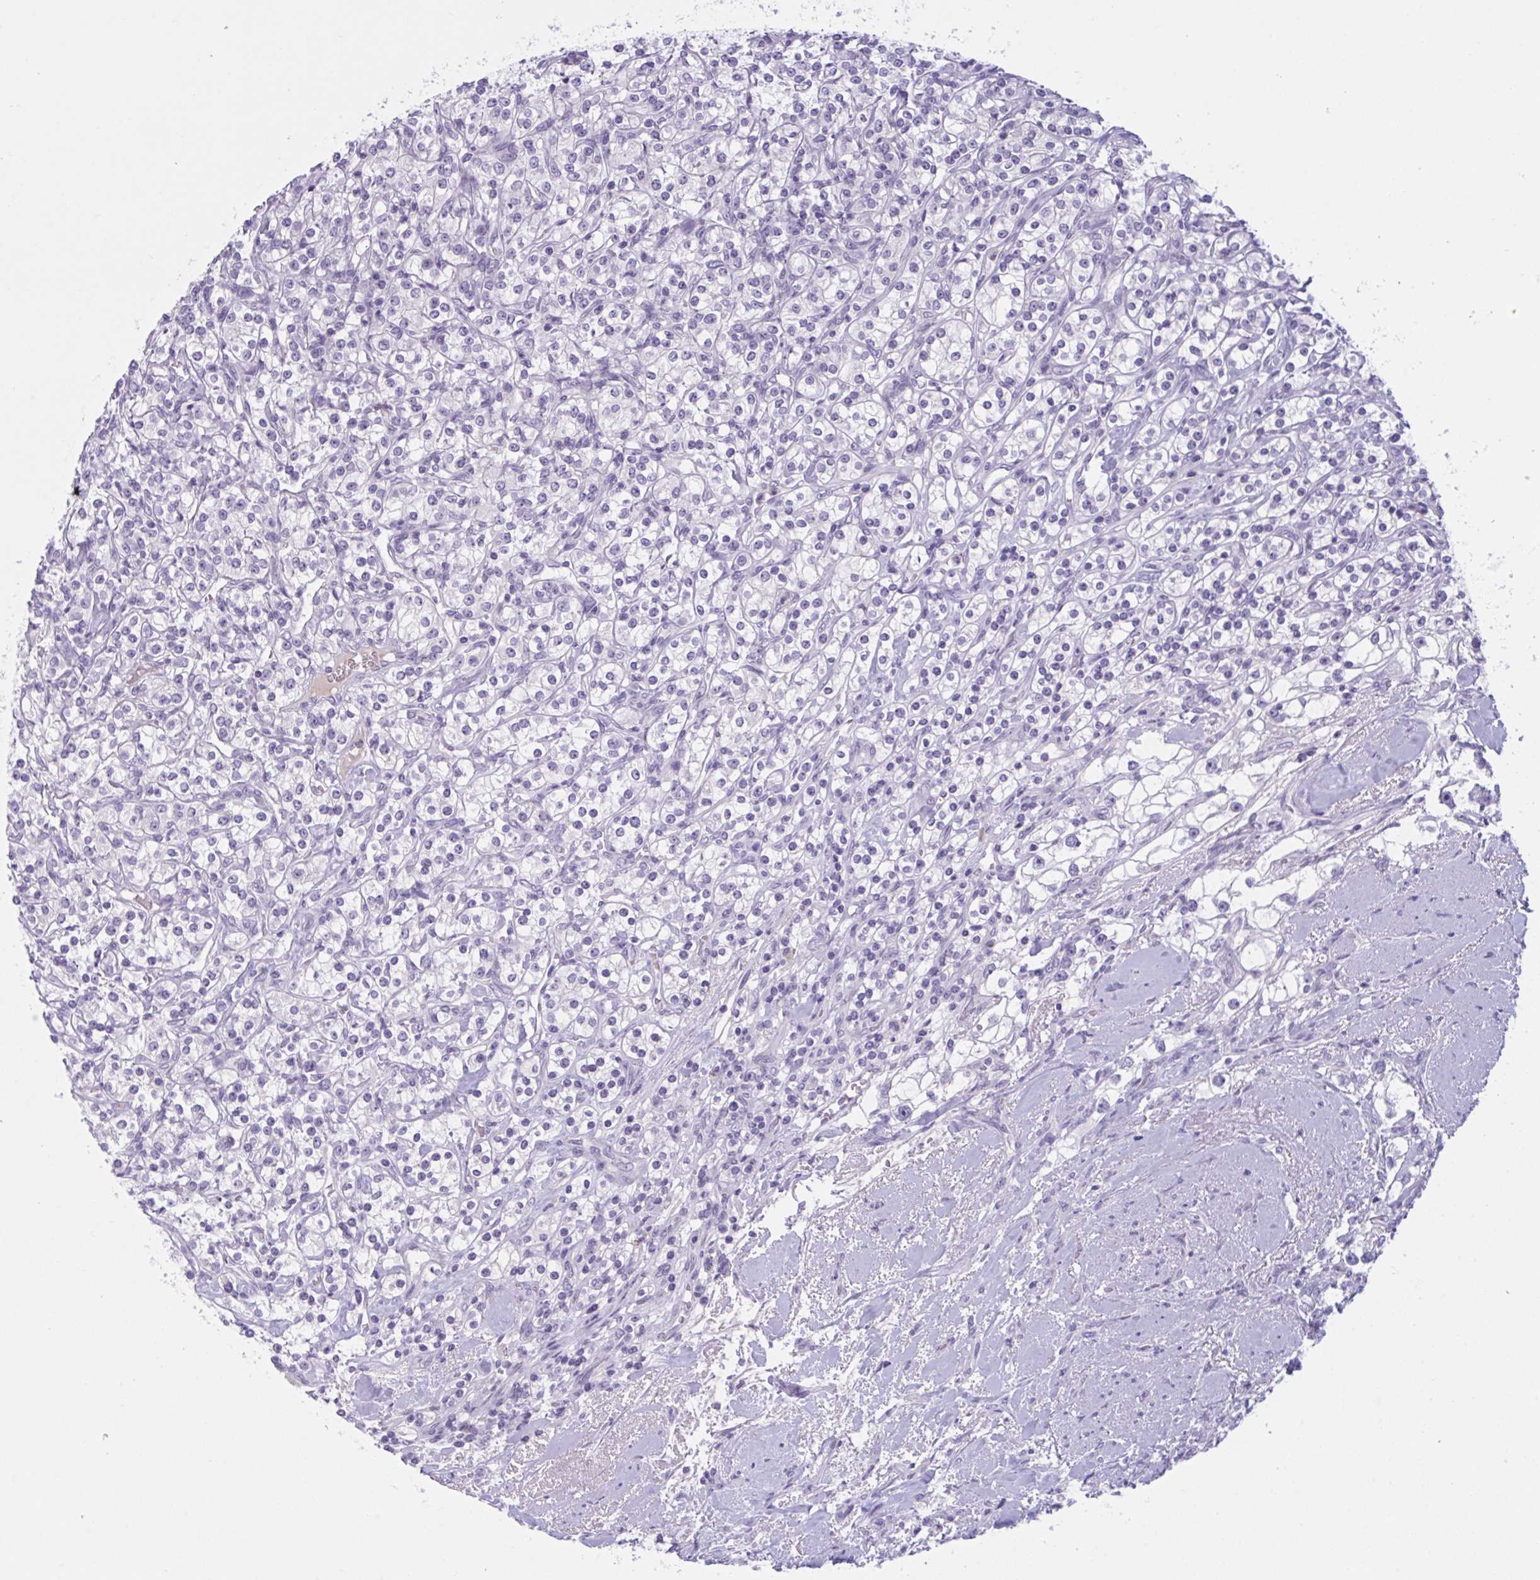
{"staining": {"intensity": "negative", "quantity": "none", "location": "none"}, "tissue": "renal cancer", "cell_type": "Tumor cells", "image_type": "cancer", "snomed": [{"axis": "morphology", "description": "Adenocarcinoma, NOS"}, {"axis": "topography", "description": "Kidney"}], "caption": "The immunohistochemistry image has no significant expression in tumor cells of renal cancer (adenocarcinoma) tissue.", "gene": "WNT9B", "patient": {"sex": "male", "age": 77}}